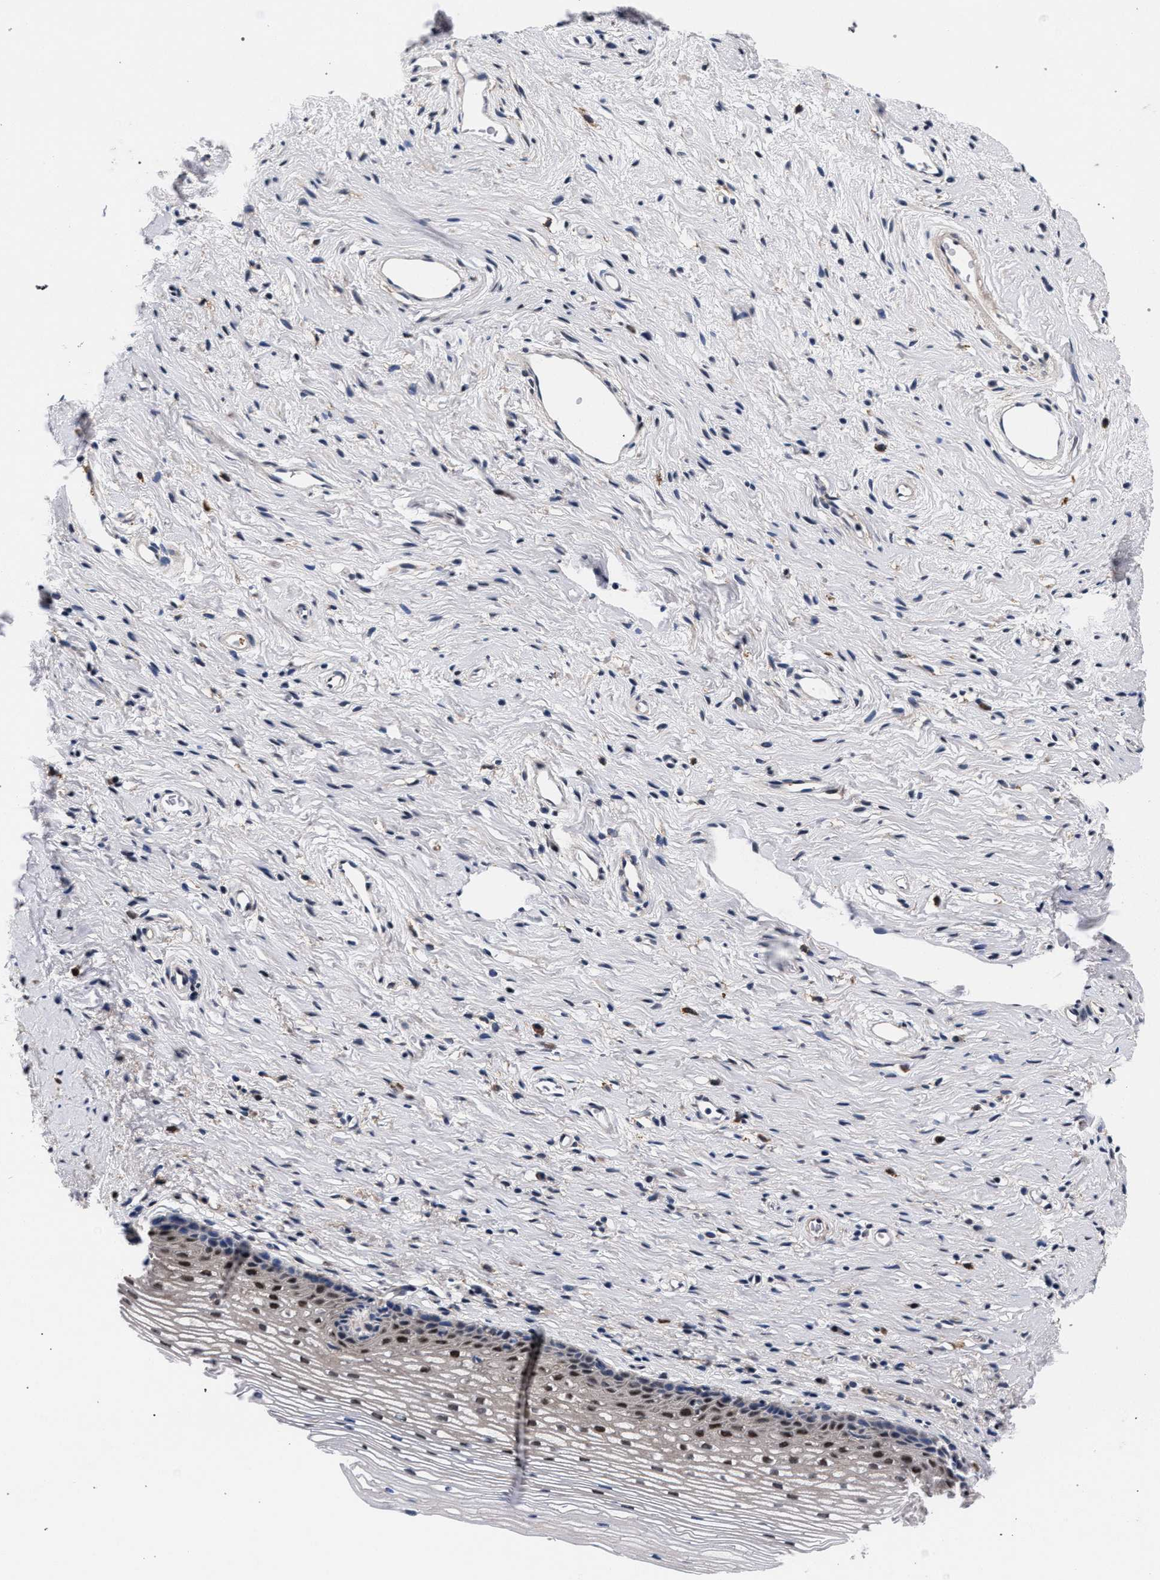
{"staining": {"intensity": "weak", "quantity": "25%-75%", "location": "cytoplasmic/membranous"}, "tissue": "cervix", "cell_type": "Glandular cells", "image_type": "normal", "snomed": [{"axis": "morphology", "description": "Normal tissue, NOS"}, {"axis": "topography", "description": "Cervix"}], "caption": "Immunohistochemical staining of unremarkable cervix exhibits 25%-75% levels of weak cytoplasmic/membranous protein positivity in about 25%-75% of glandular cells.", "gene": "ZNF462", "patient": {"sex": "female", "age": 77}}